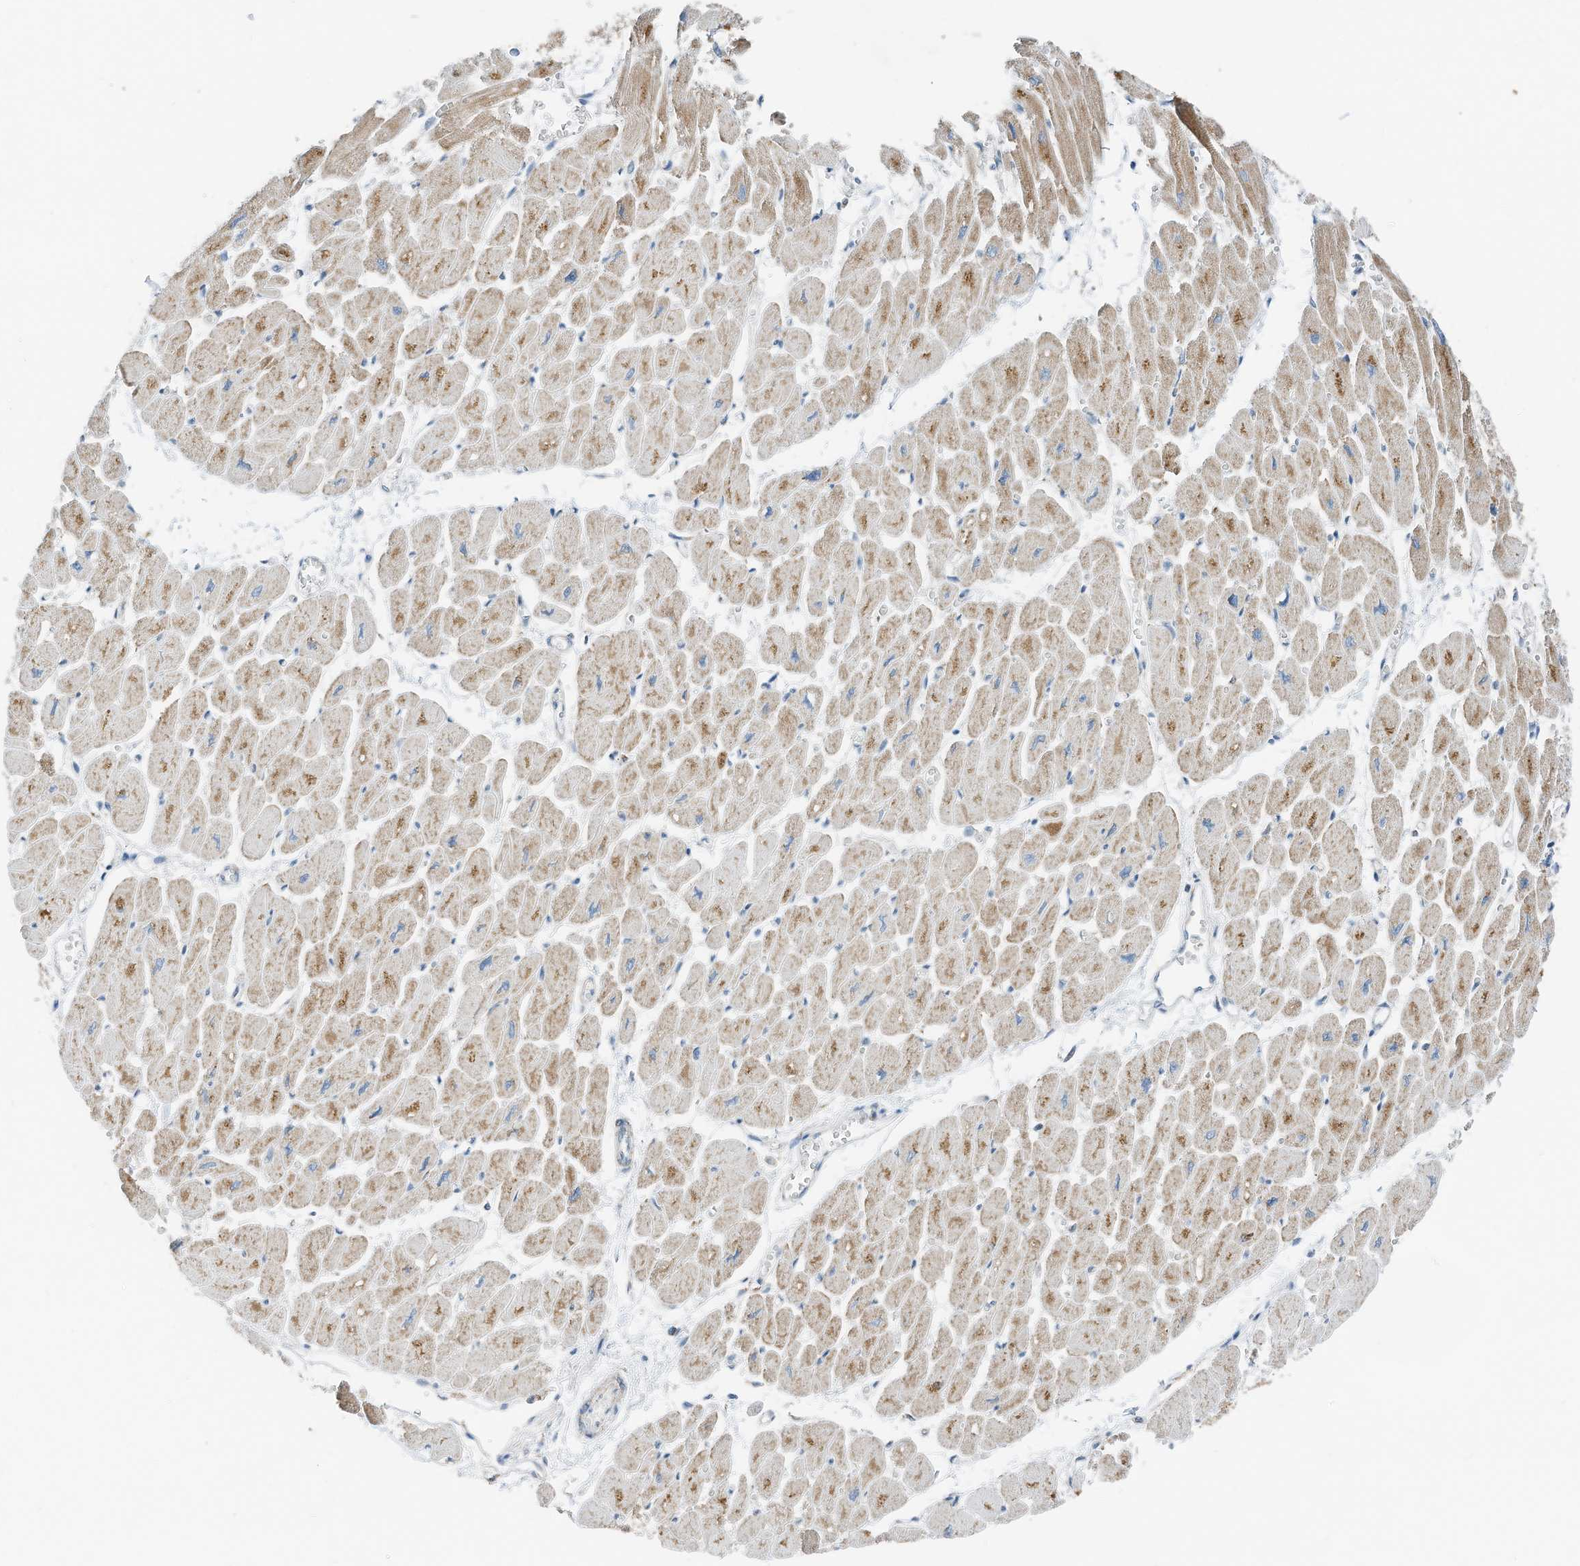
{"staining": {"intensity": "moderate", "quantity": ">75%", "location": "cytoplasmic/membranous"}, "tissue": "heart muscle", "cell_type": "Cardiomyocytes", "image_type": "normal", "snomed": [{"axis": "morphology", "description": "Normal tissue, NOS"}, {"axis": "topography", "description": "Heart"}], "caption": "High-power microscopy captured an immunohistochemistry photomicrograph of normal heart muscle, revealing moderate cytoplasmic/membranous staining in approximately >75% of cardiomyocytes. The protein is stained brown, and the nuclei are stained in blue (DAB IHC with brightfield microscopy, high magnification).", "gene": "RMND1", "patient": {"sex": "female", "age": 54}}